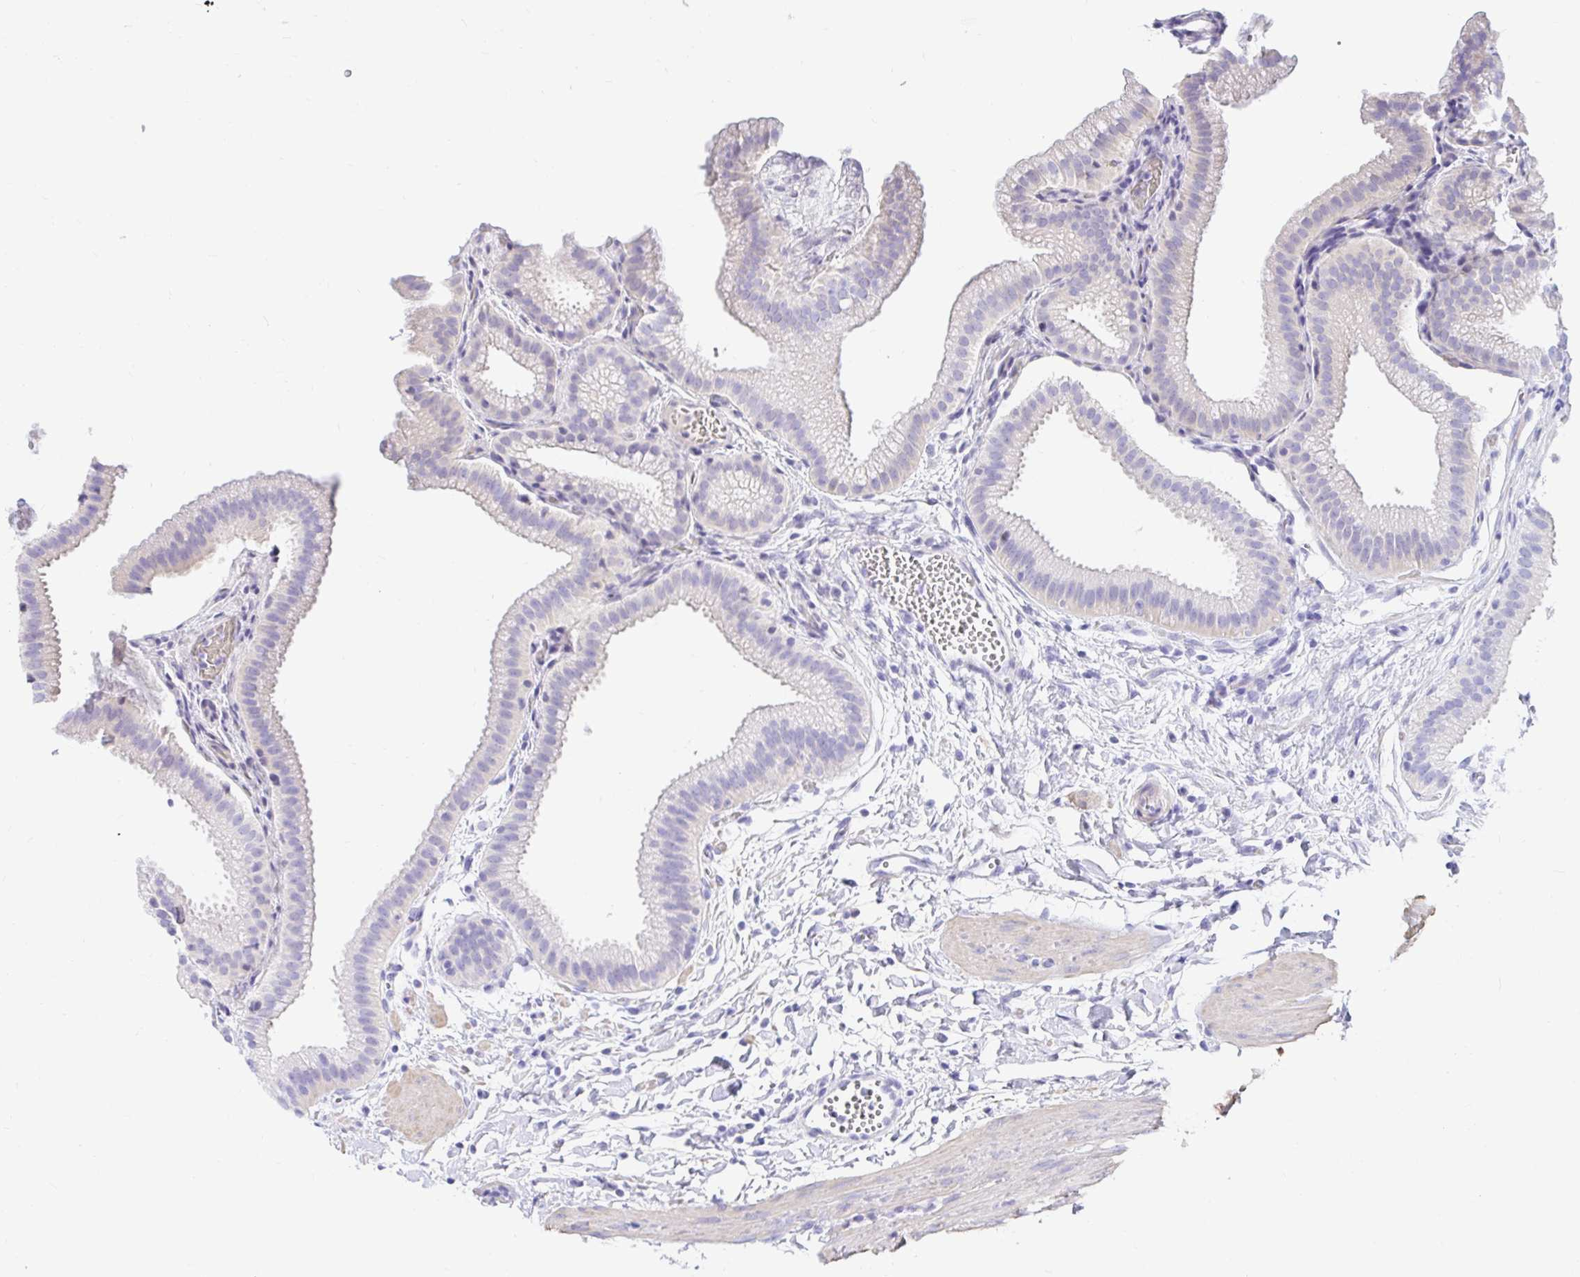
{"staining": {"intensity": "negative", "quantity": "none", "location": "none"}, "tissue": "gallbladder", "cell_type": "Glandular cells", "image_type": "normal", "snomed": [{"axis": "morphology", "description": "Normal tissue, NOS"}, {"axis": "topography", "description": "Gallbladder"}], "caption": "This is a micrograph of immunohistochemistry staining of unremarkable gallbladder, which shows no positivity in glandular cells.", "gene": "PPP1R1B", "patient": {"sex": "female", "age": 63}}